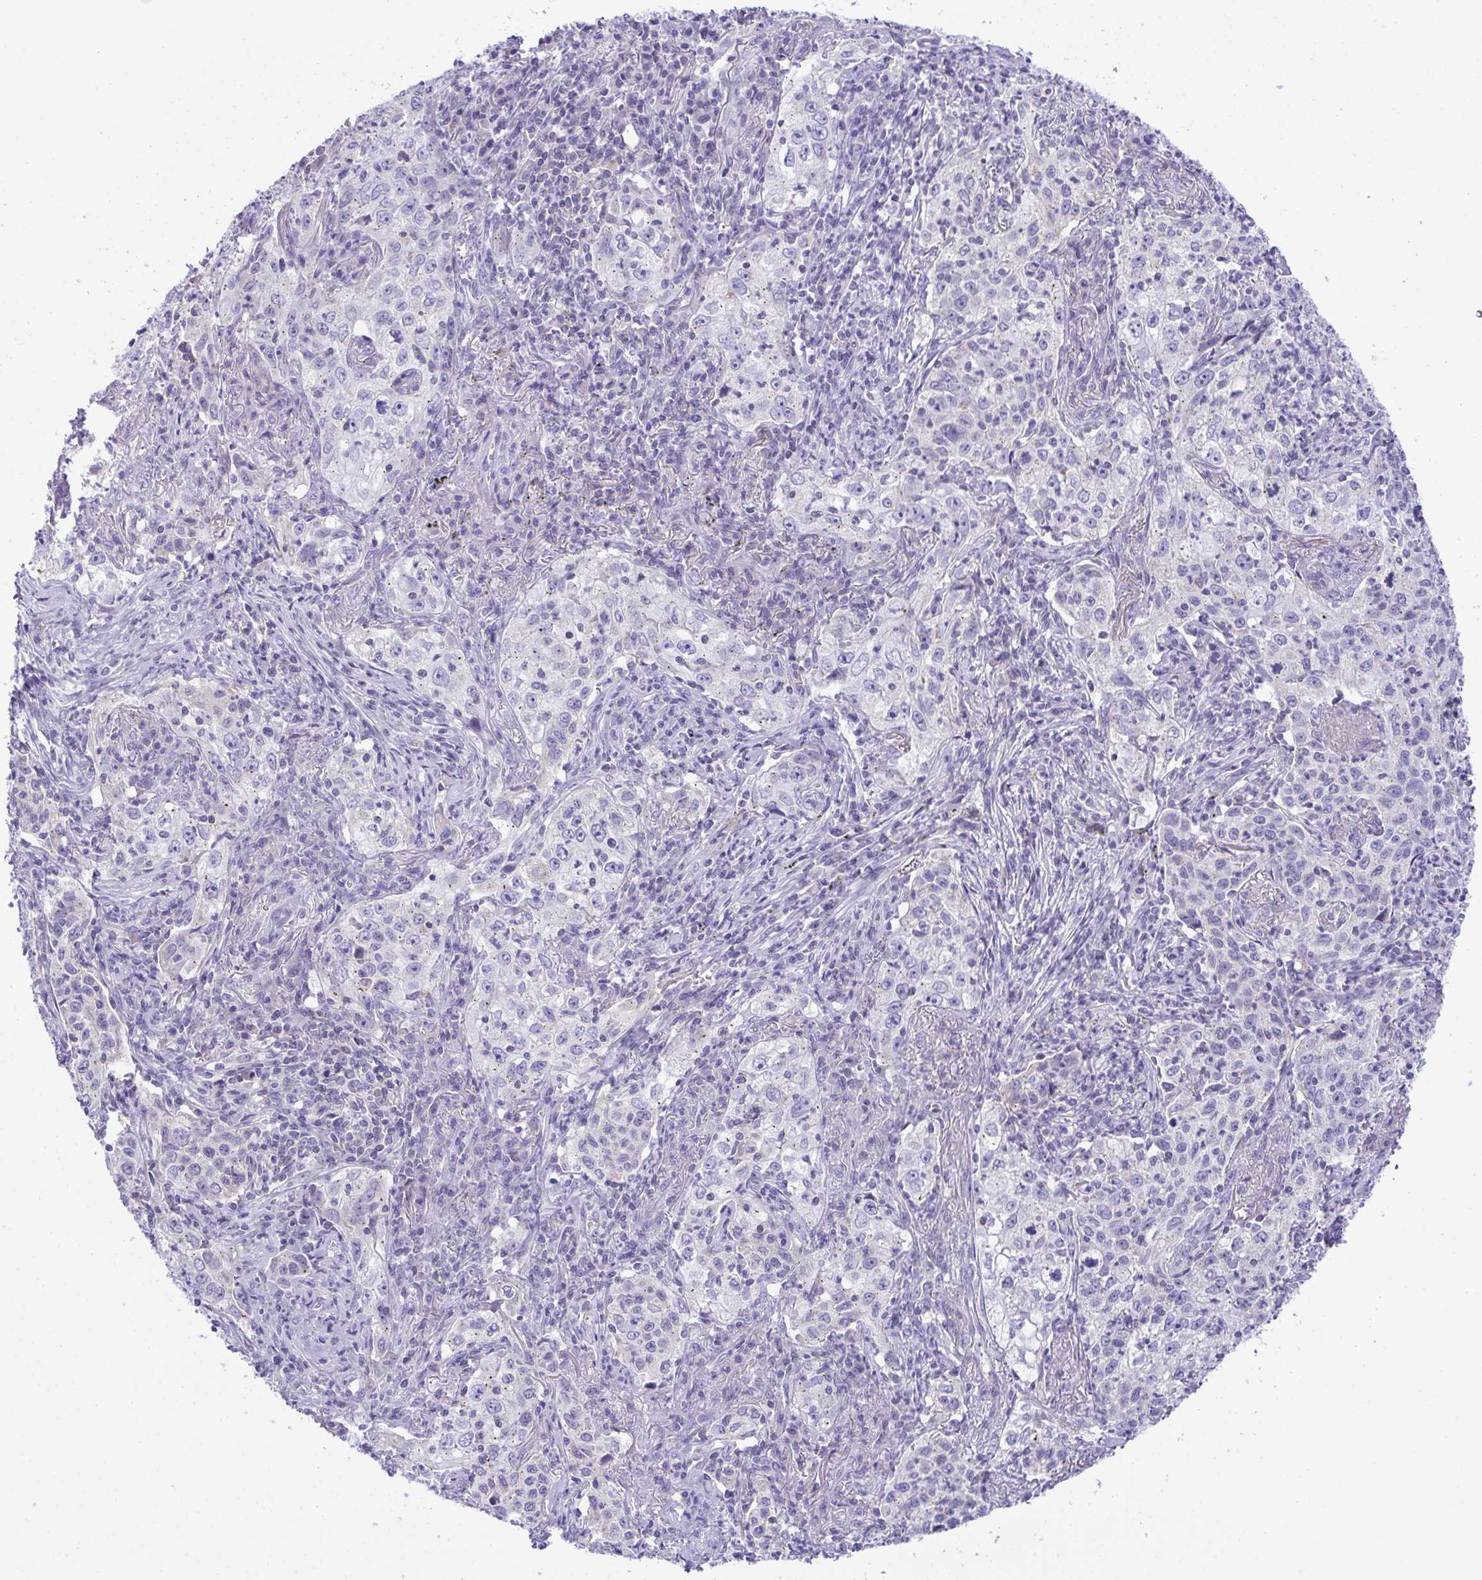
{"staining": {"intensity": "negative", "quantity": "none", "location": "none"}, "tissue": "lung cancer", "cell_type": "Tumor cells", "image_type": "cancer", "snomed": [{"axis": "morphology", "description": "Squamous cell carcinoma, NOS"}, {"axis": "topography", "description": "Lung"}], "caption": "High power microscopy histopathology image of an IHC micrograph of lung cancer, revealing no significant staining in tumor cells.", "gene": "PLA2G12B", "patient": {"sex": "male", "age": 71}}